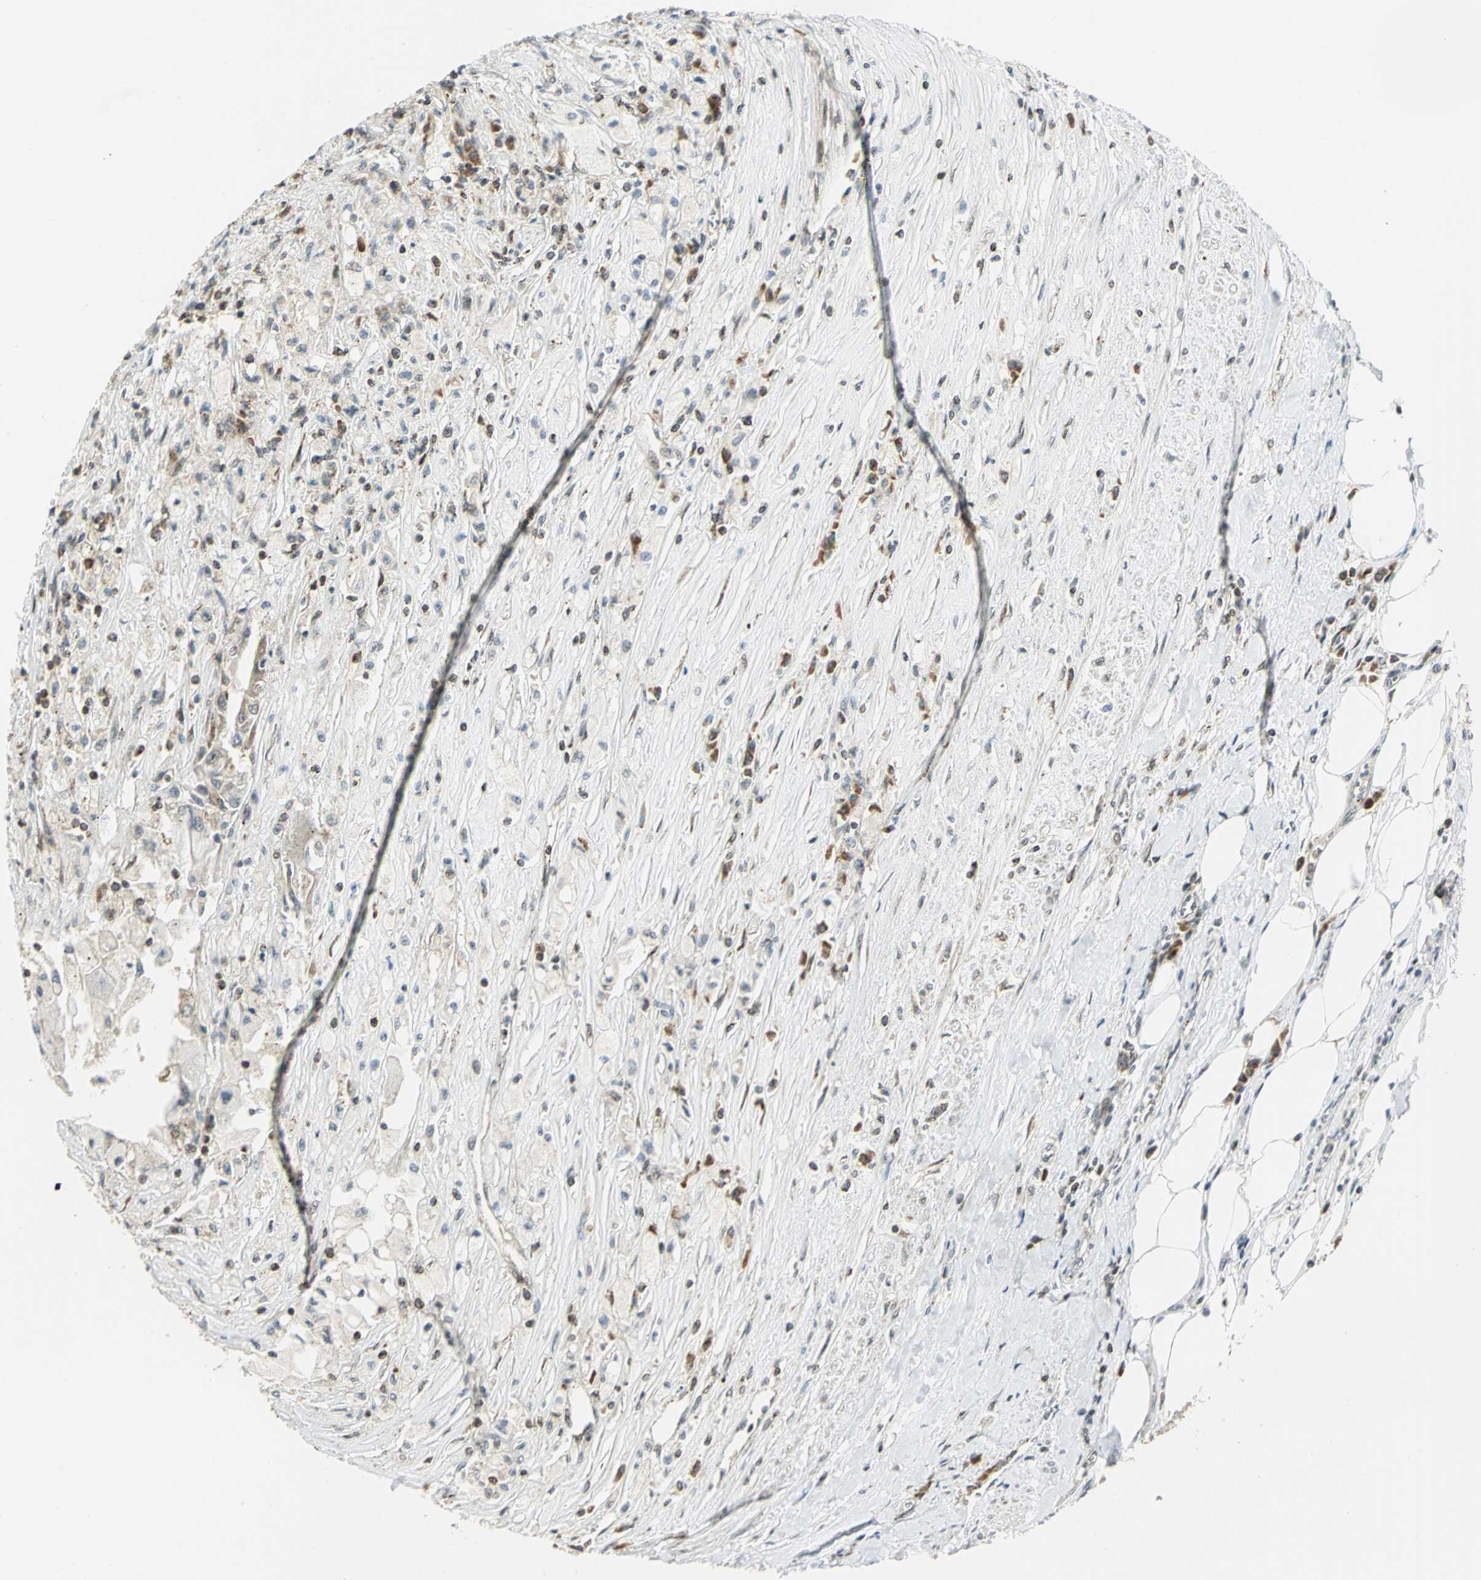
{"staining": {"intensity": "weak", "quantity": ">75%", "location": "cytoplasmic/membranous"}, "tissue": "renal cancer", "cell_type": "Tumor cells", "image_type": "cancer", "snomed": [{"axis": "morphology", "description": "Normal tissue, NOS"}, {"axis": "morphology", "description": "Adenocarcinoma, NOS"}, {"axis": "topography", "description": "Kidney"}], "caption": "Brown immunohistochemical staining in renal cancer reveals weak cytoplasmic/membranous expression in about >75% of tumor cells.", "gene": "ATP6V1A", "patient": {"sex": "male", "age": 71}}